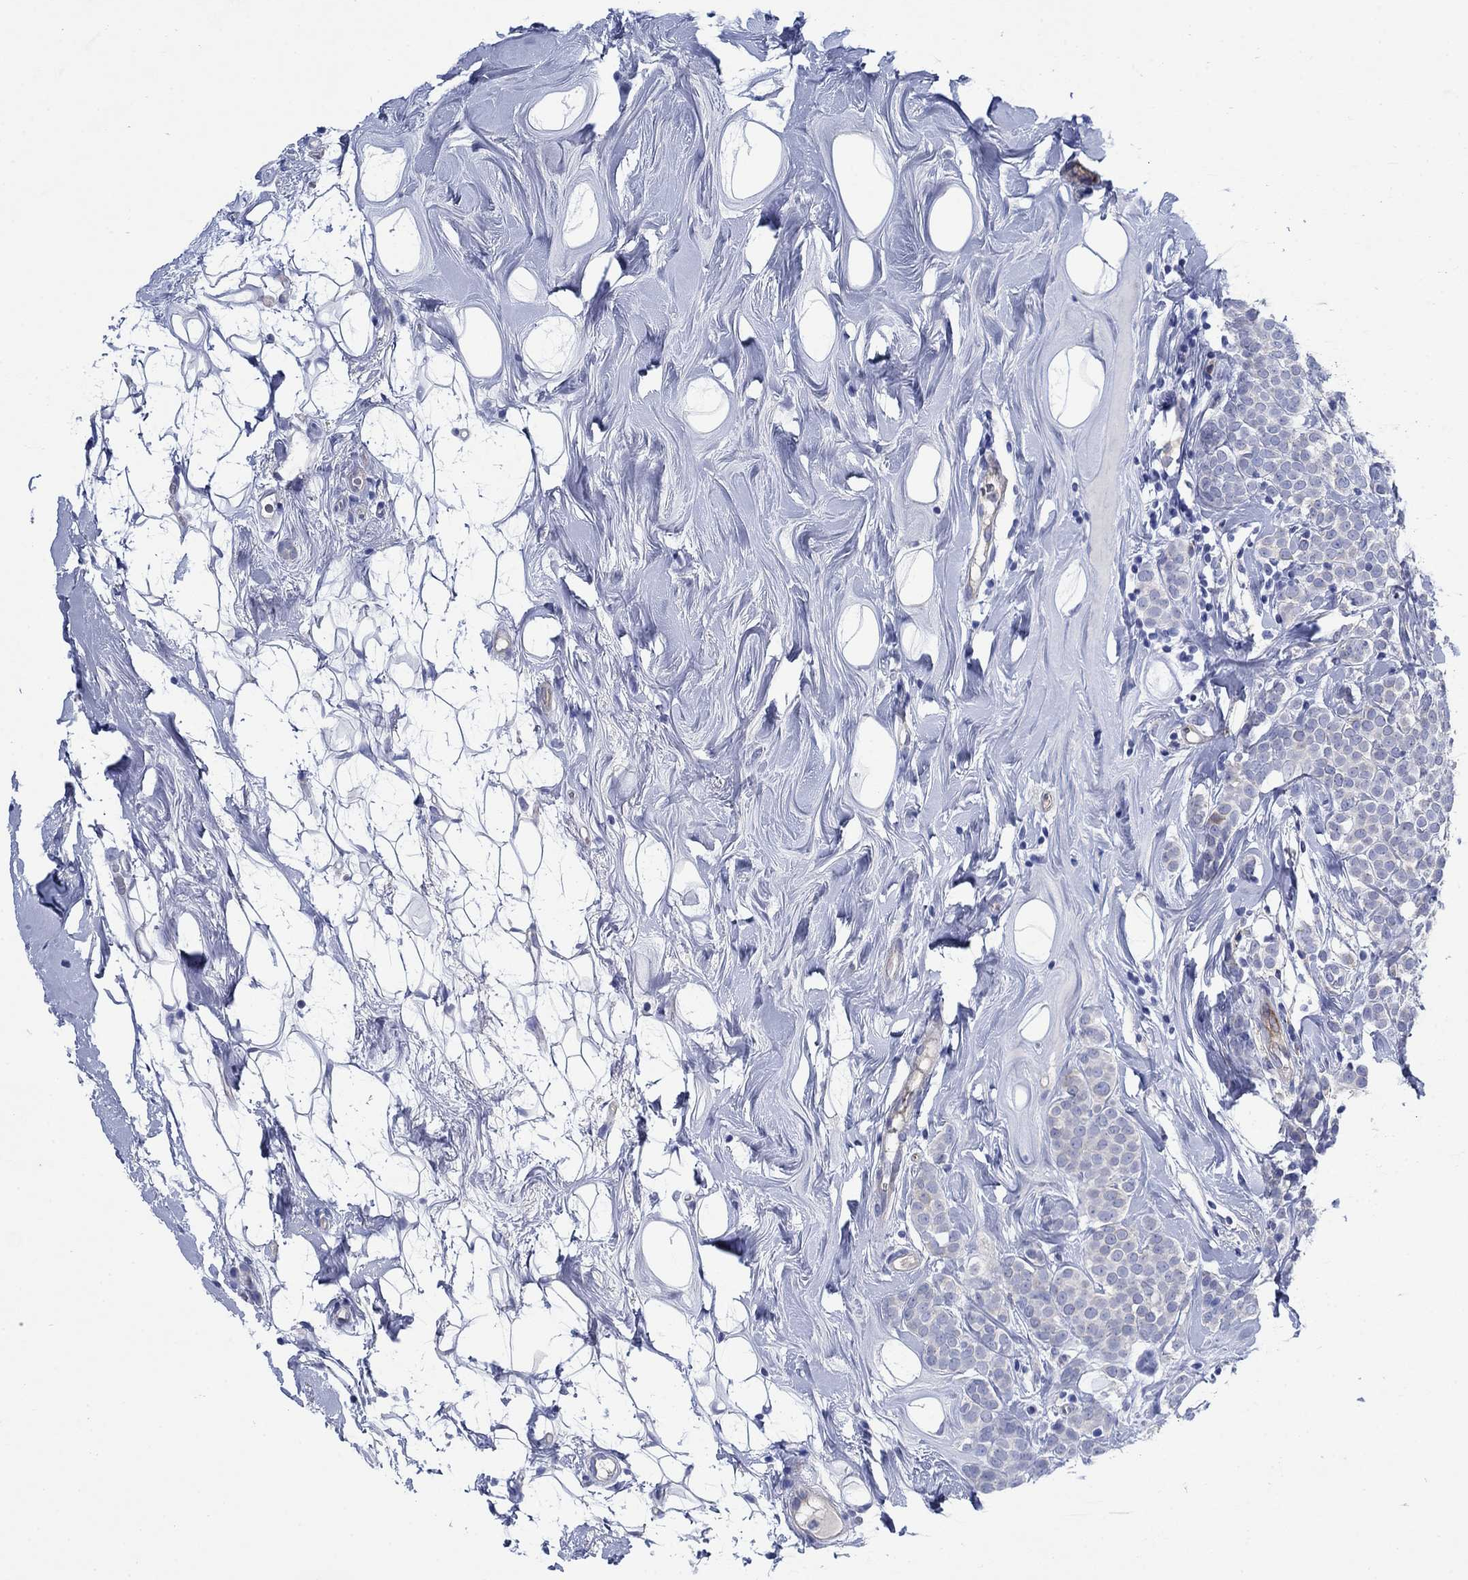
{"staining": {"intensity": "negative", "quantity": "none", "location": "none"}, "tissue": "breast cancer", "cell_type": "Tumor cells", "image_type": "cancer", "snomed": [{"axis": "morphology", "description": "Lobular carcinoma"}, {"axis": "topography", "description": "Breast"}], "caption": "DAB immunohistochemical staining of breast cancer (lobular carcinoma) exhibits no significant staining in tumor cells.", "gene": "TRIM16", "patient": {"sex": "female", "age": 49}}